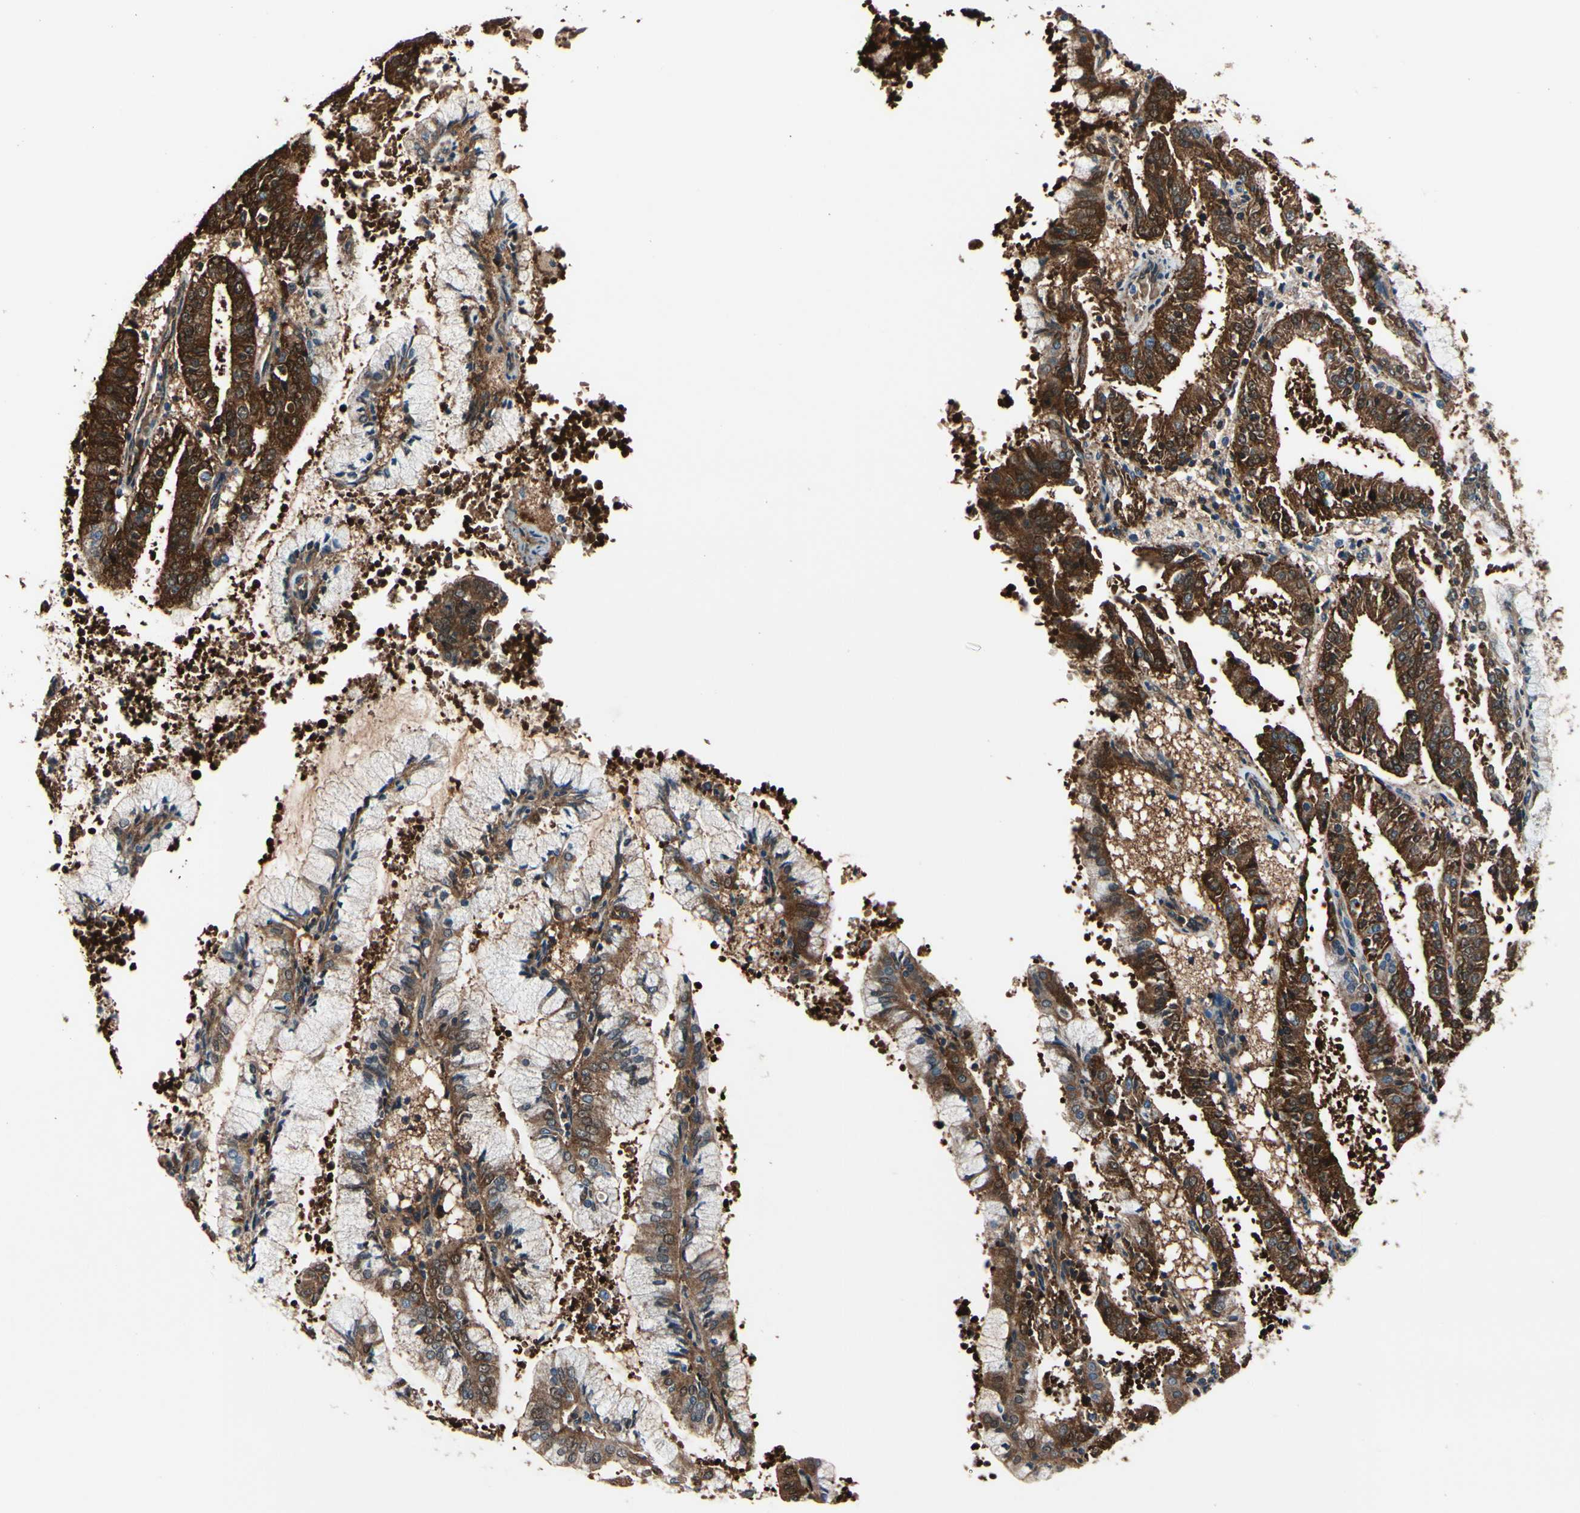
{"staining": {"intensity": "strong", "quantity": ">75%", "location": "cytoplasmic/membranous"}, "tissue": "endometrial cancer", "cell_type": "Tumor cells", "image_type": "cancer", "snomed": [{"axis": "morphology", "description": "Adenocarcinoma, NOS"}, {"axis": "topography", "description": "Endometrium"}], "caption": "Strong cytoplasmic/membranous protein staining is identified in about >75% of tumor cells in endometrial cancer.", "gene": "PRDX2", "patient": {"sex": "female", "age": 63}}